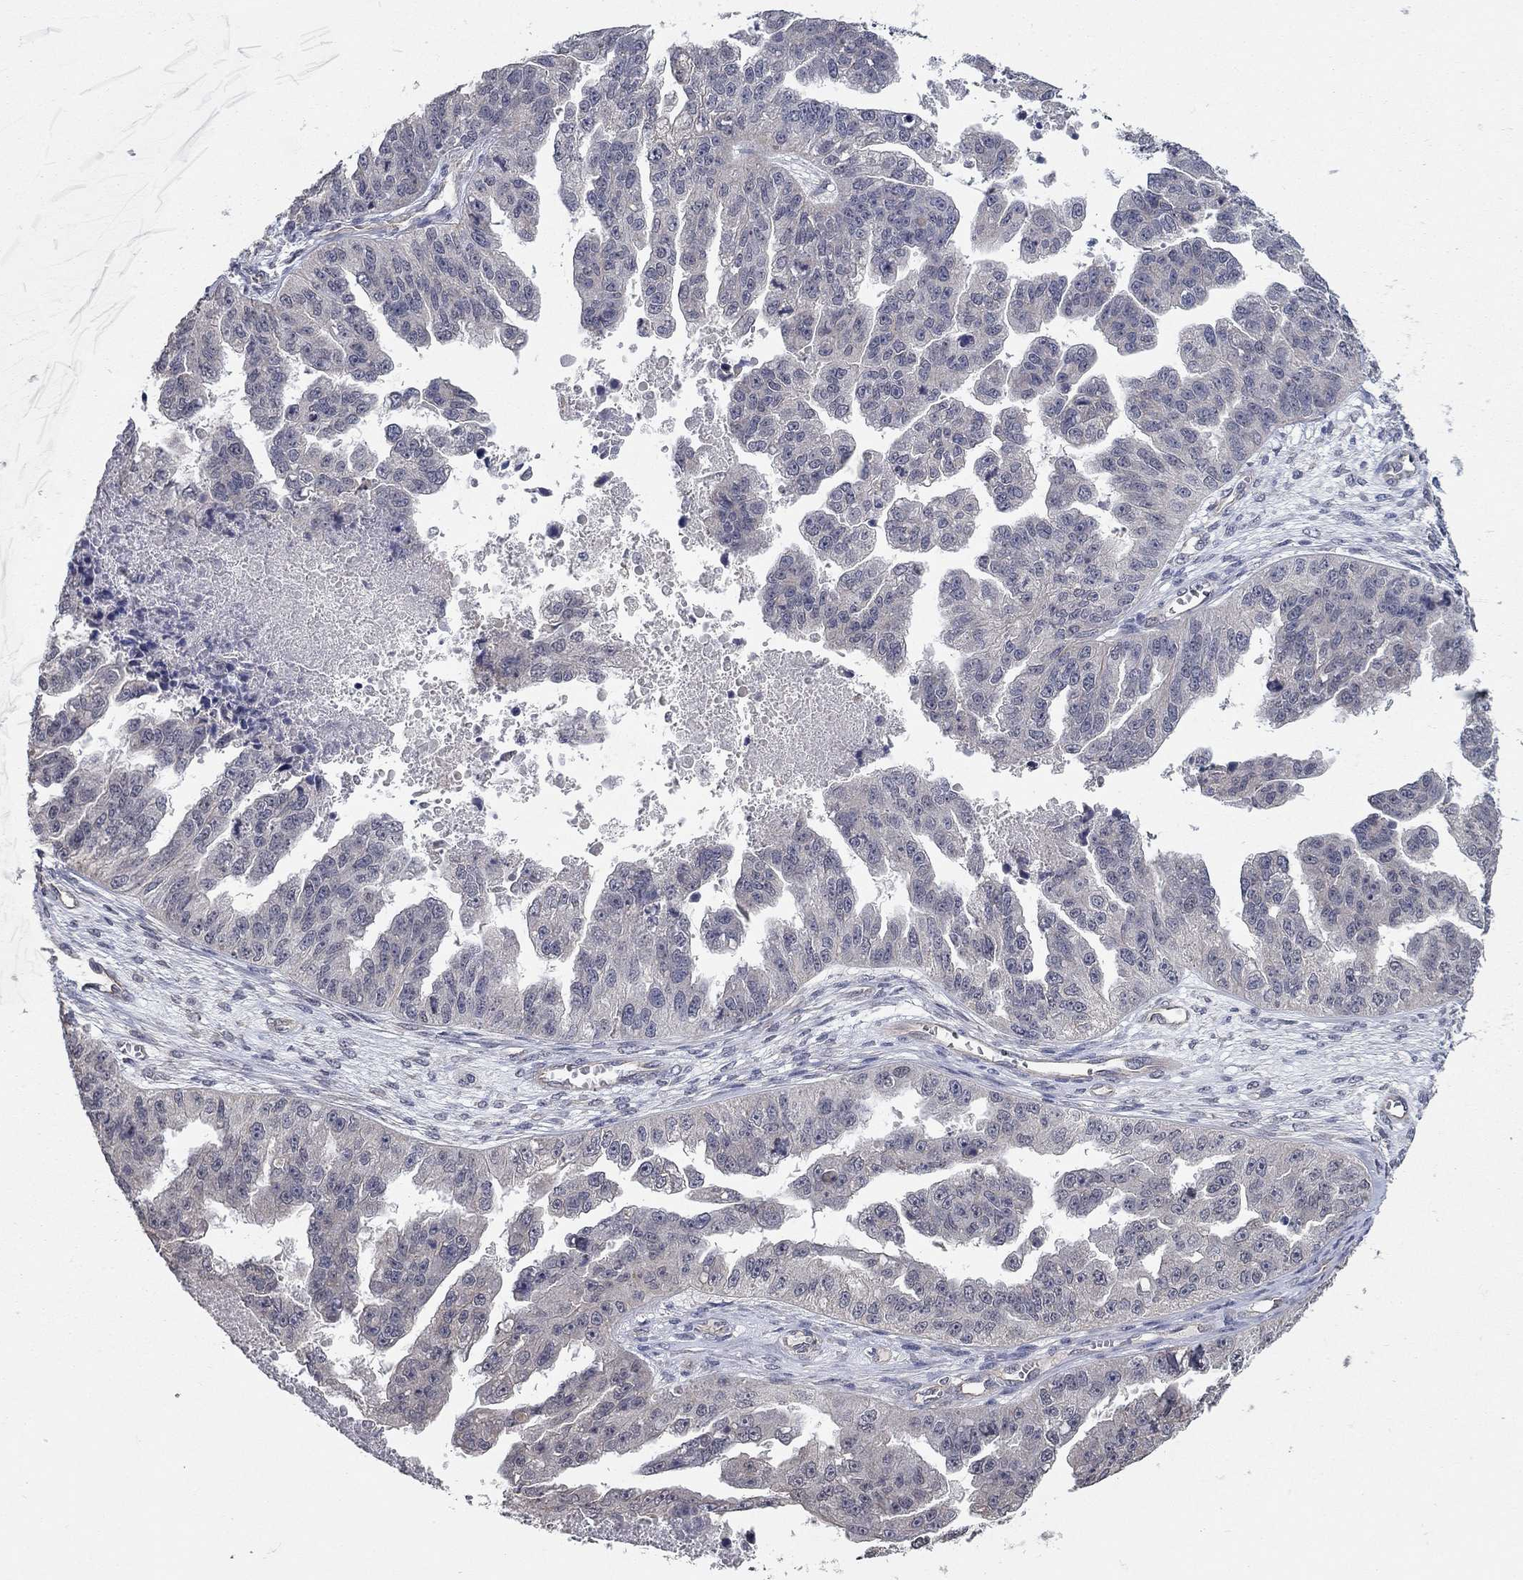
{"staining": {"intensity": "negative", "quantity": "none", "location": "none"}, "tissue": "ovarian cancer", "cell_type": "Tumor cells", "image_type": "cancer", "snomed": [{"axis": "morphology", "description": "Cystadenocarcinoma, serous, NOS"}, {"axis": "topography", "description": "Ovary"}], "caption": "An immunohistochemistry (IHC) histopathology image of ovarian cancer is shown. There is no staining in tumor cells of ovarian cancer.", "gene": "WASF3", "patient": {"sex": "female", "age": 58}}